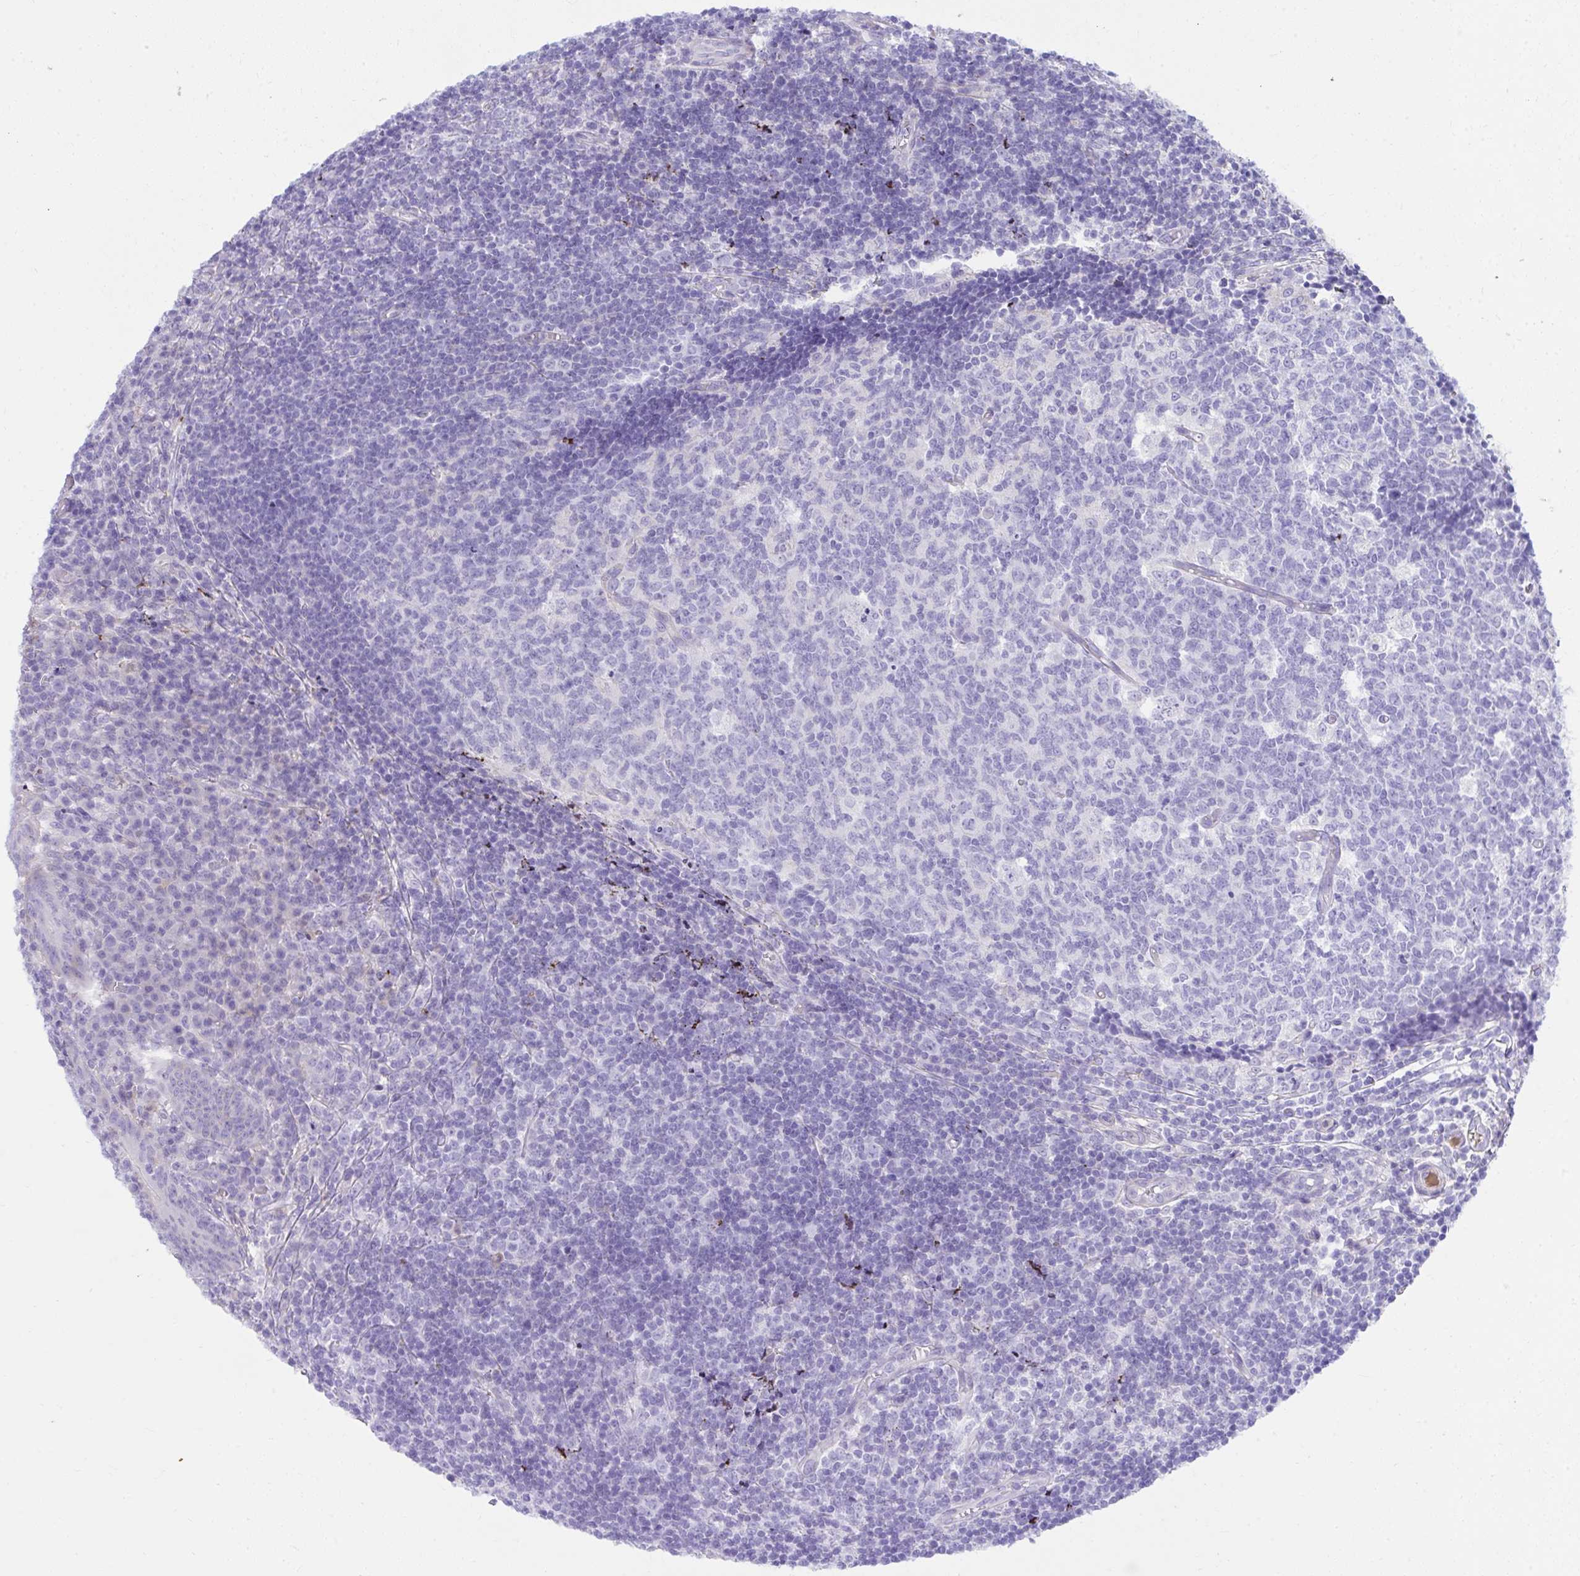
{"staining": {"intensity": "negative", "quantity": "none", "location": "none"}, "tissue": "appendix", "cell_type": "Glandular cells", "image_type": "normal", "snomed": [{"axis": "morphology", "description": "Normal tissue, NOS"}, {"axis": "topography", "description": "Appendix"}], "caption": "Protein analysis of normal appendix displays no significant staining in glandular cells. (Stains: DAB IHC with hematoxylin counter stain, Microscopy: brightfield microscopy at high magnification).", "gene": "HRG", "patient": {"sex": "male", "age": 18}}